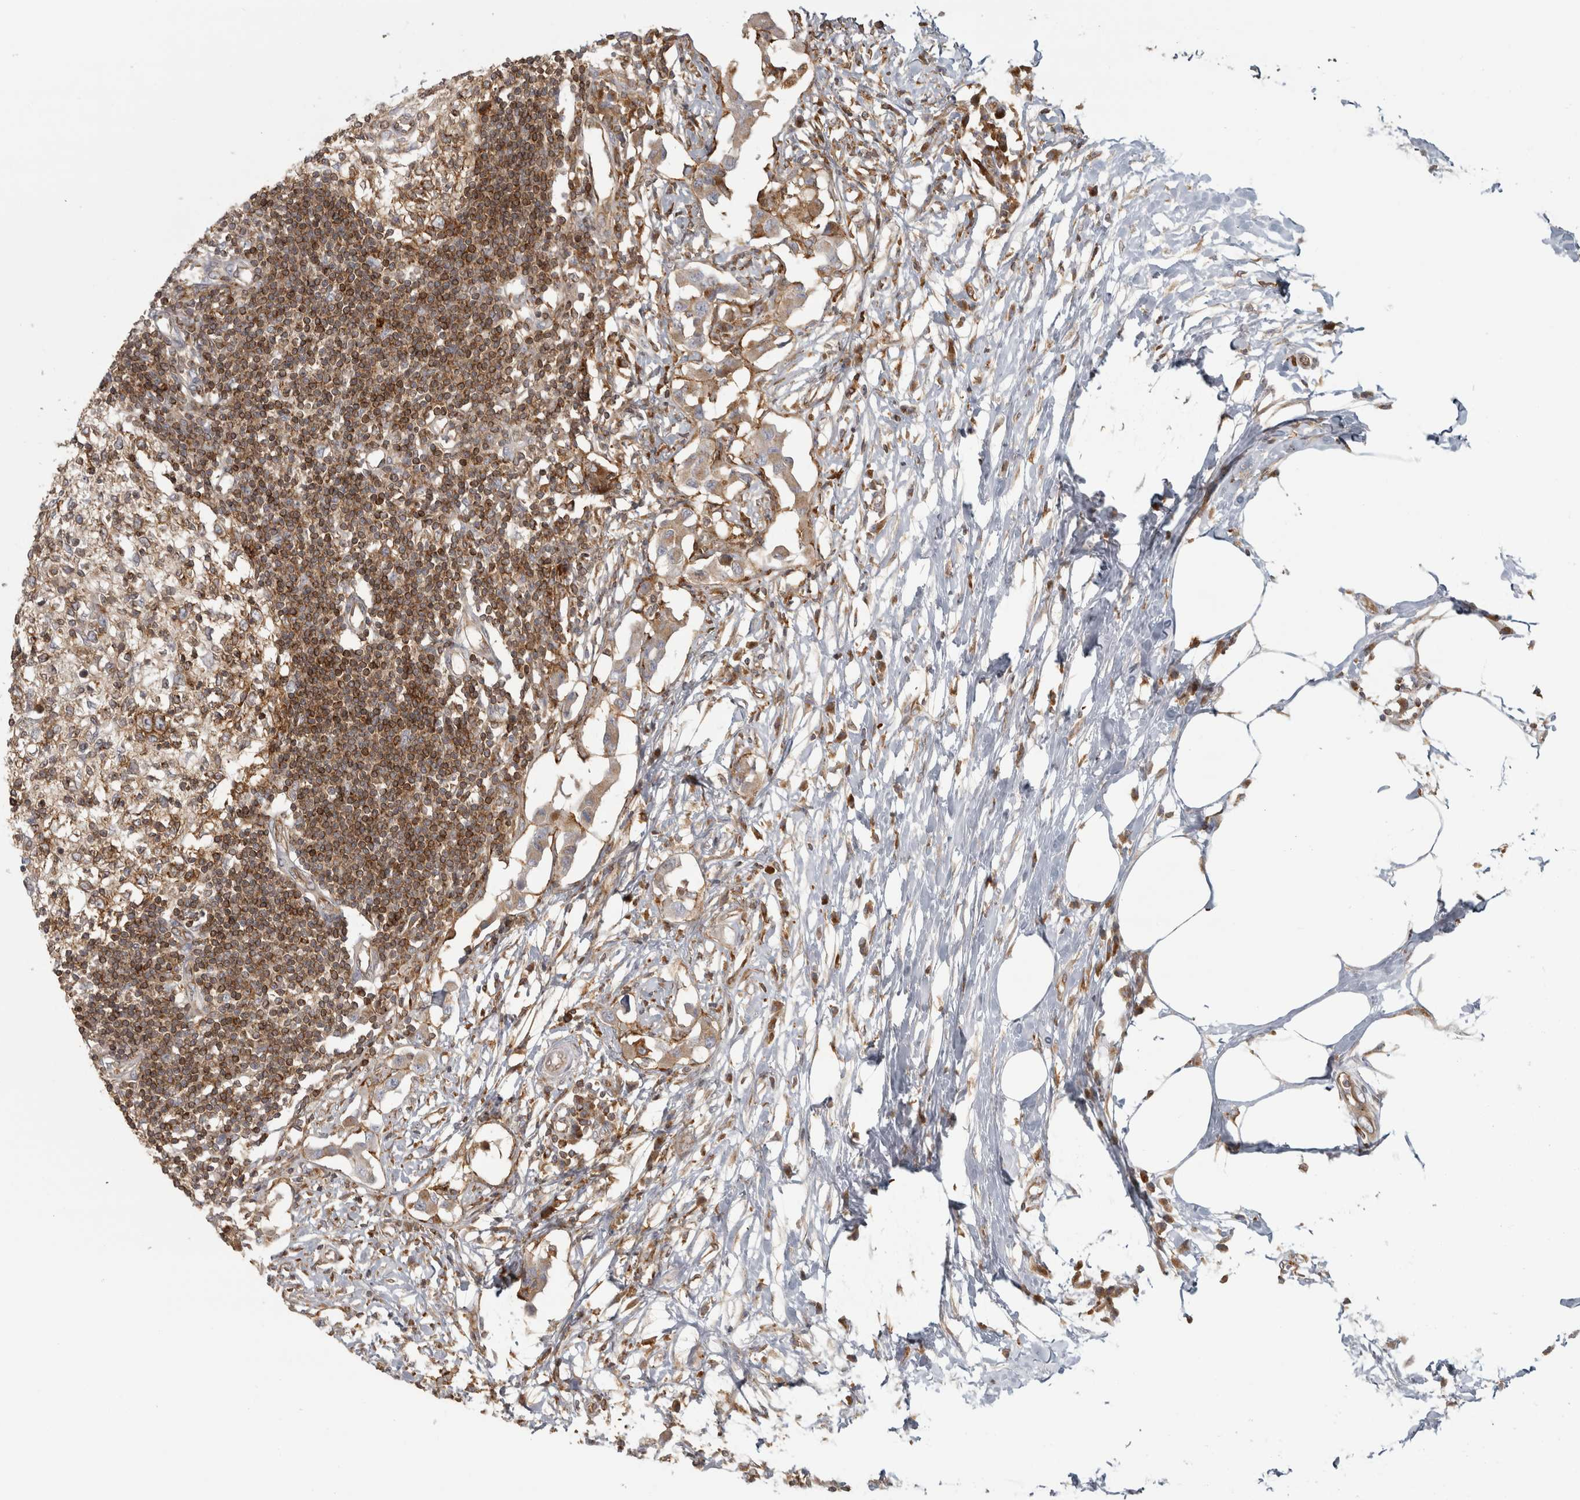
{"staining": {"intensity": "moderate", "quantity": ">75%", "location": "cytoplasmic/membranous"}, "tissue": "lymph node", "cell_type": "Germinal center cells", "image_type": "normal", "snomed": [{"axis": "morphology", "description": "Normal tissue, NOS"}, {"axis": "morphology", "description": "Malignant melanoma, Metastatic site"}, {"axis": "topography", "description": "Lymph node"}], "caption": "This photomicrograph demonstrates normal lymph node stained with IHC to label a protein in brown. The cytoplasmic/membranous of germinal center cells show moderate positivity for the protein. Nuclei are counter-stained blue.", "gene": "HLA", "patient": {"sex": "male", "age": 41}}